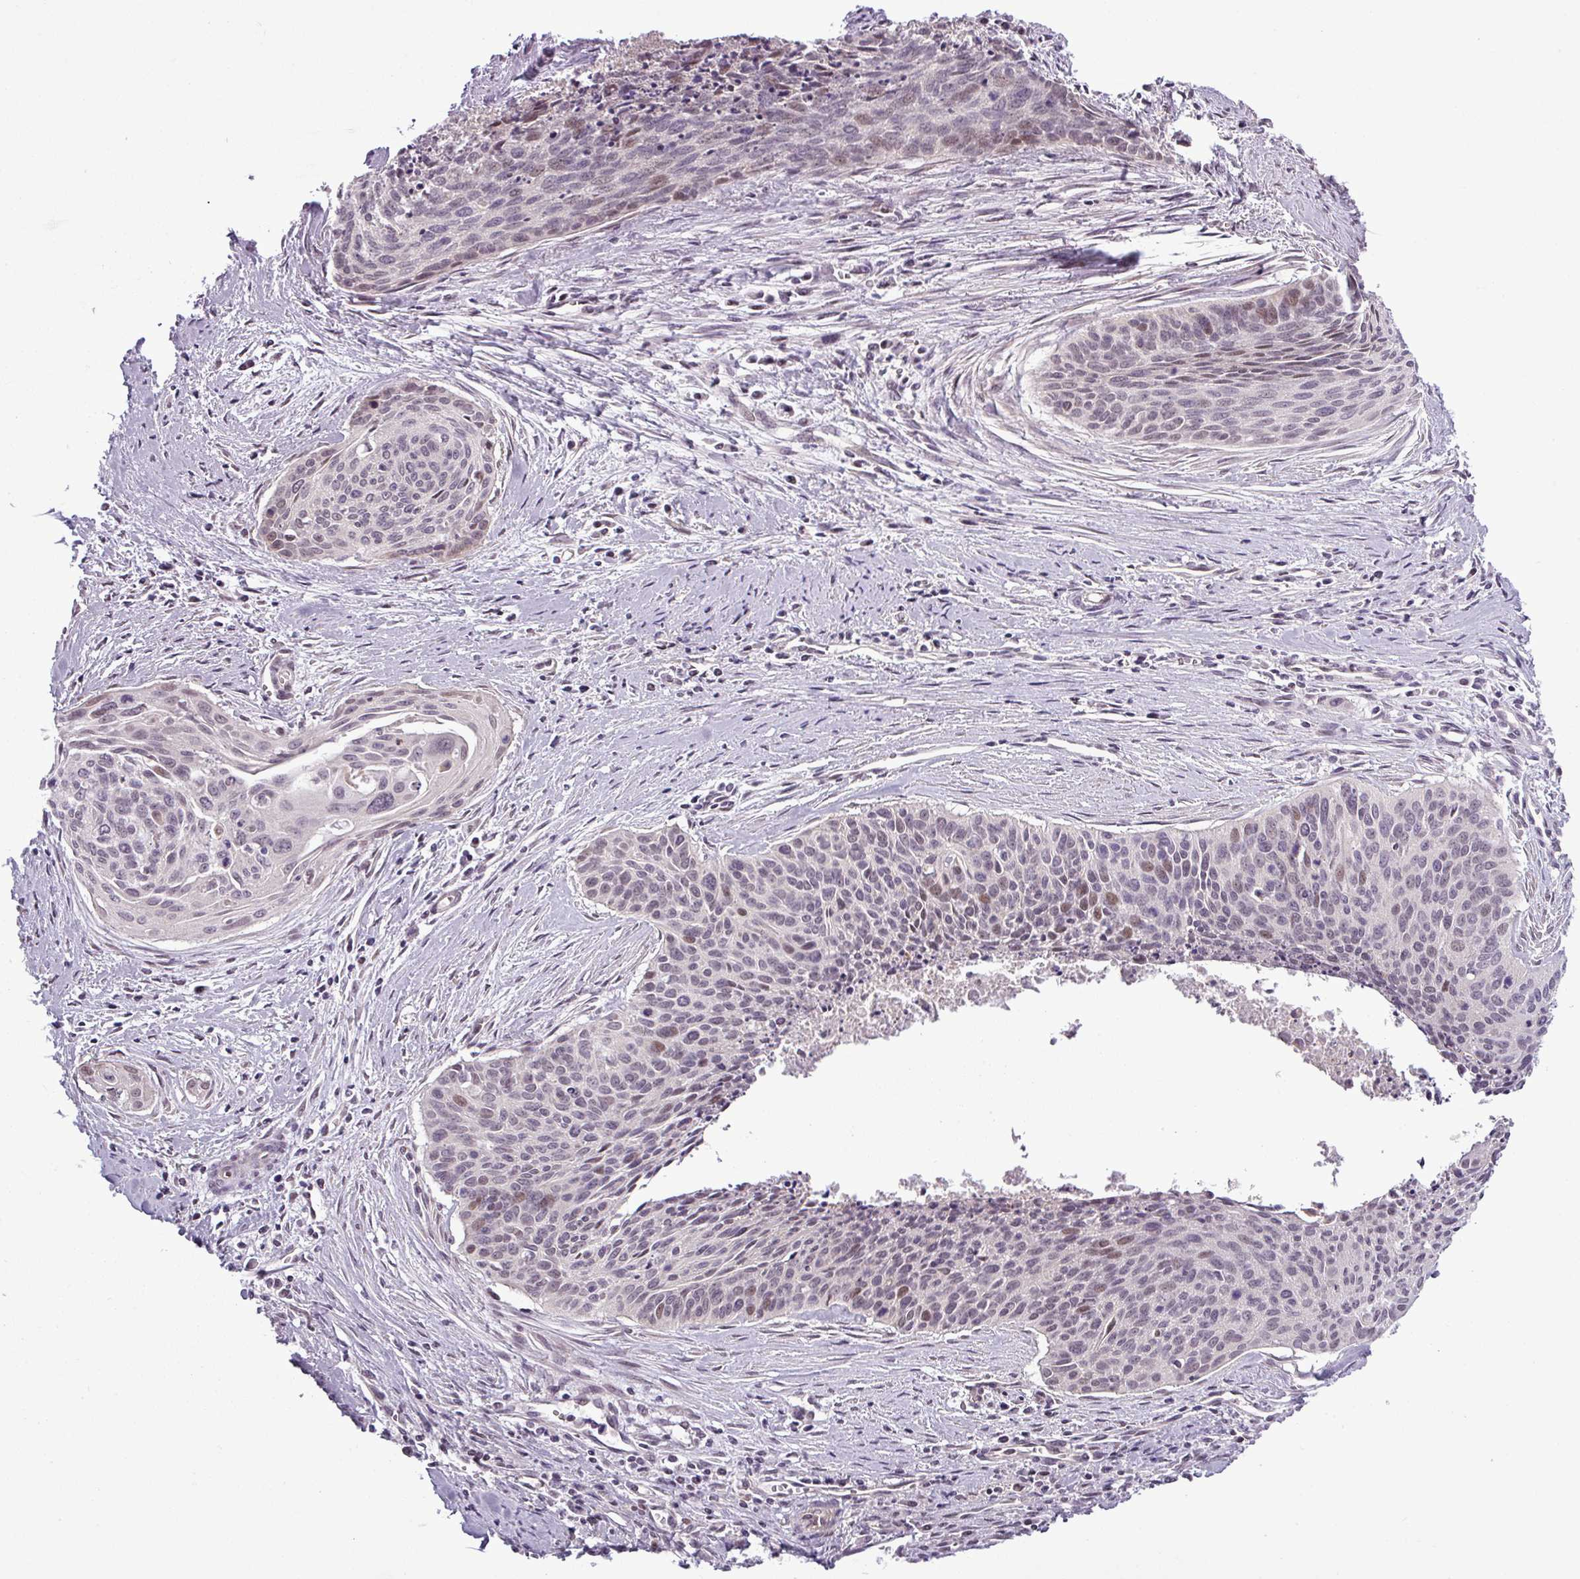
{"staining": {"intensity": "weak", "quantity": "25%-75%", "location": "nuclear"}, "tissue": "cervical cancer", "cell_type": "Tumor cells", "image_type": "cancer", "snomed": [{"axis": "morphology", "description": "Squamous cell carcinoma, NOS"}, {"axis": "topography", "description": "Cervix"}], "caption": "Immunohistochemical staining of cervical cancer demonstrates low levels of weak nuclear protein expression in approximately 25%-75% of tumor cells.", "gene": "GPT2", "patient": {"sex": "female", "age": 55}}